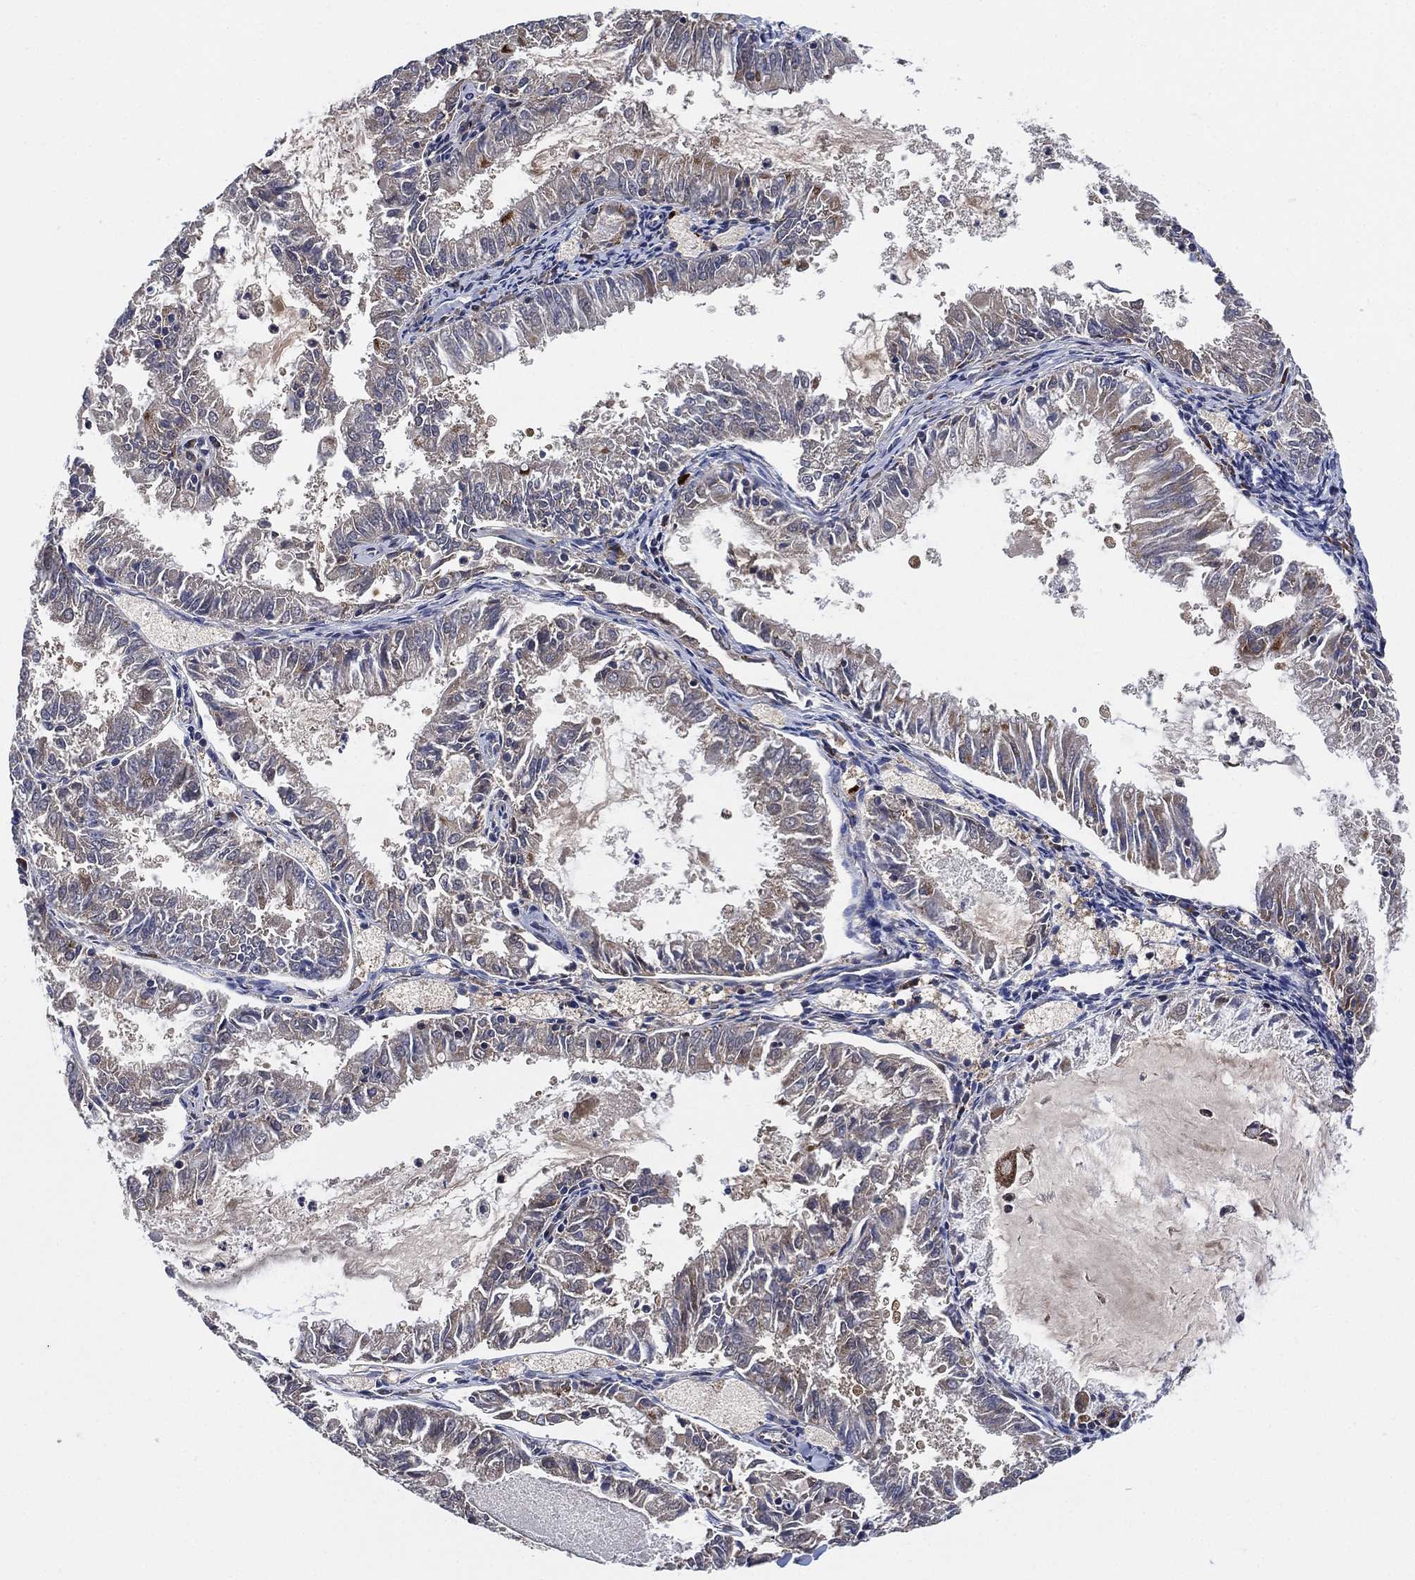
{"staining": {"intensity": "negative", "quantity": "none", "location": "none"}, "tissue": "endometrial cancer", "cell_type": "Tumor cells", "image_type": "cancer", "snomed": [{"axis": "morphology", "description": "Adenocarcinoma, NOS"}, {"axis": "topography", "description": "Endometrium"}], "caption": "Tumor cells show no significant expression in adenocarcinoma (endometrial).", "gene": "FES", "patient": {"sex": "female", "age": 57}}